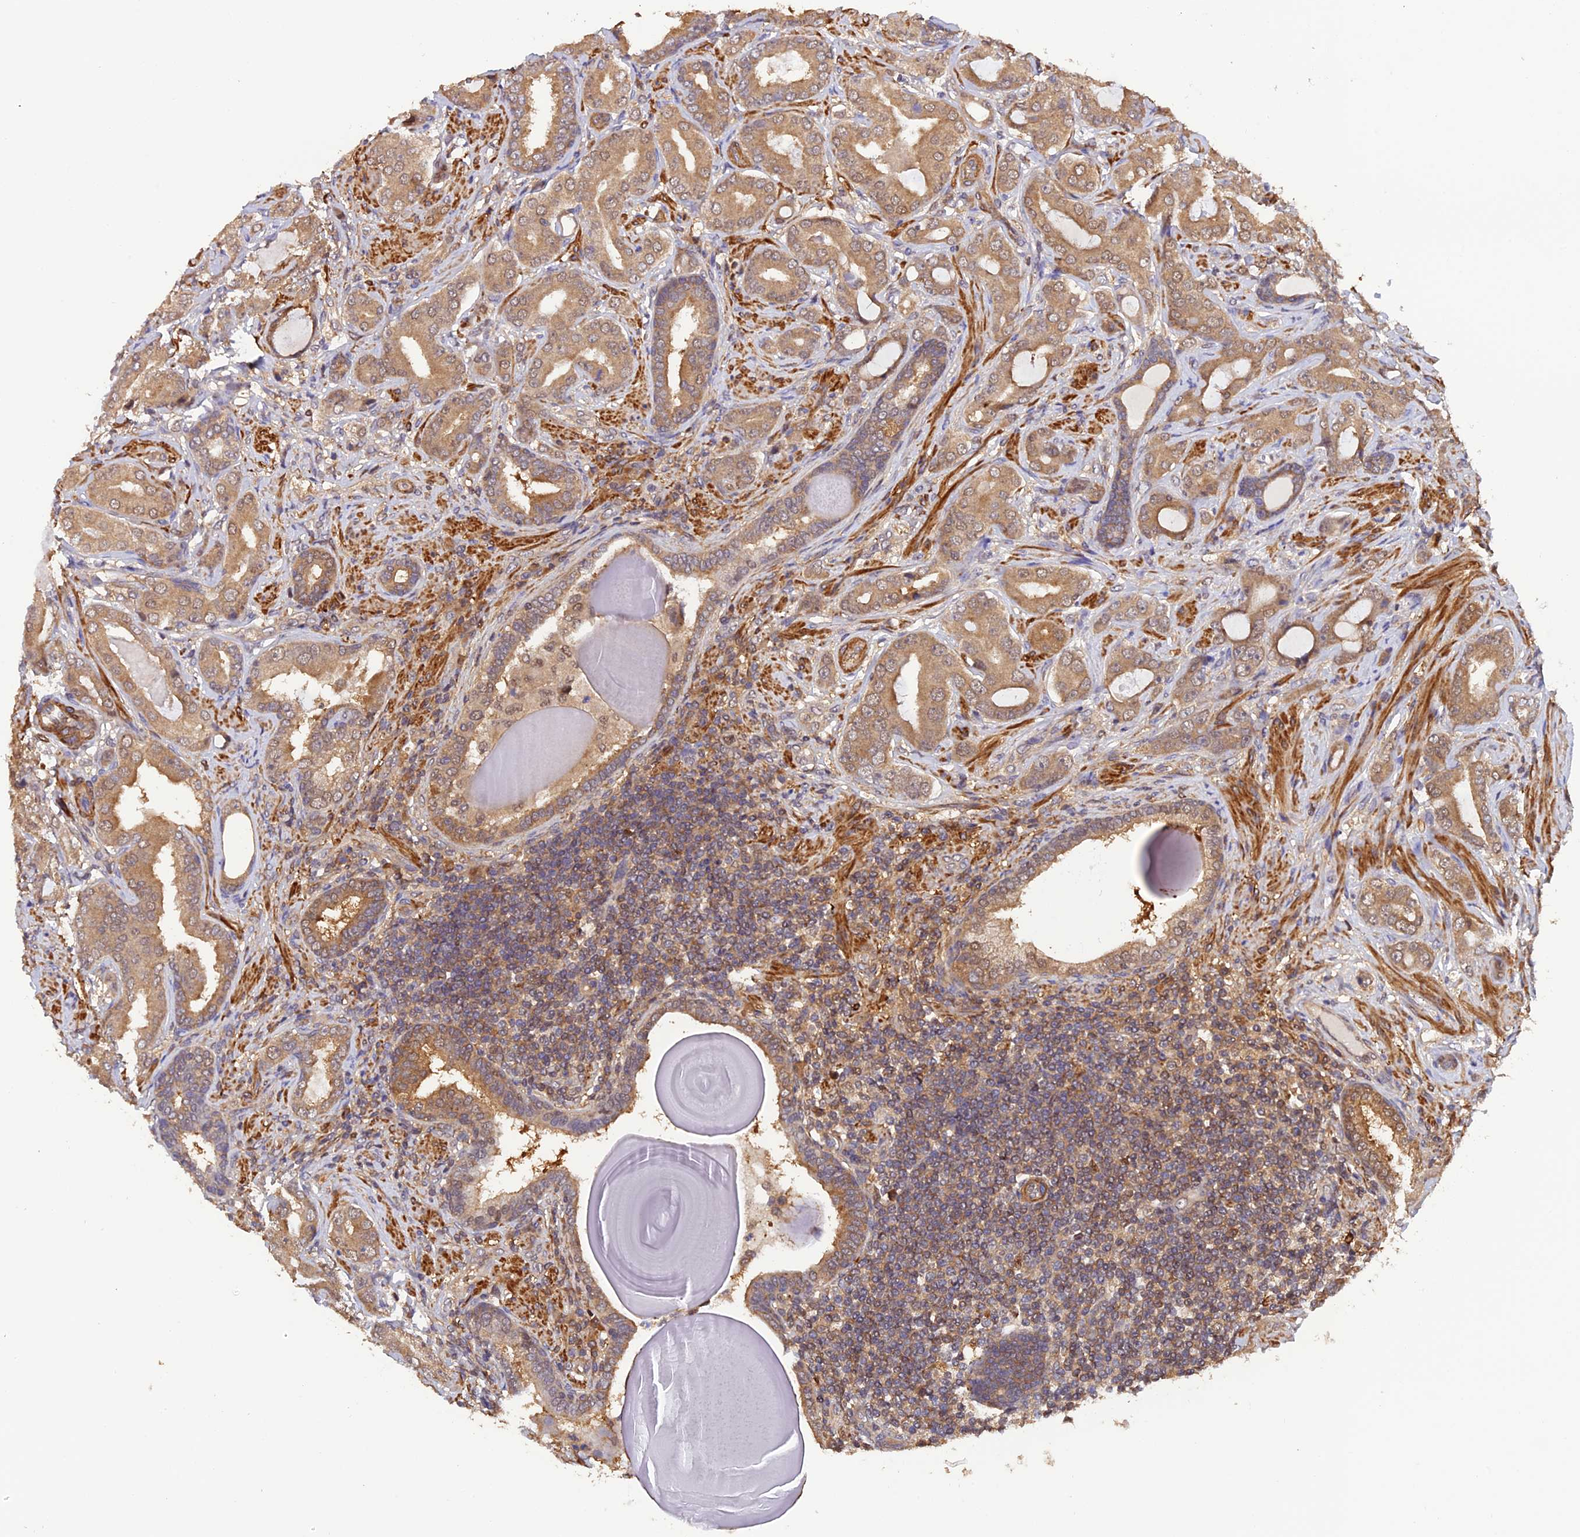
{"staining": {"intensity": "moderate", "quantity": ">75%", "location": "cytoplasmic/membranous"}, "tissue": "prostate cancer", "cell_type": "Tumor cells", "image_type": "cancer", "snomed": [{"axis": "morphology", "description": "Adenocarcinoma, Low grade"}, {"axis": "topography", "description": "Prostate"}], "caption": "A high-resolution histopathology image shows immunohistochemistry (IHC) staining of low-grade adenocarcinoma (prostate), which demonstrates moderate cytoplasmic/membranous positivity in about >75% of tumor cells.", "gene": "PSMB3", "patient": {"sex": "male", "age": 57}}